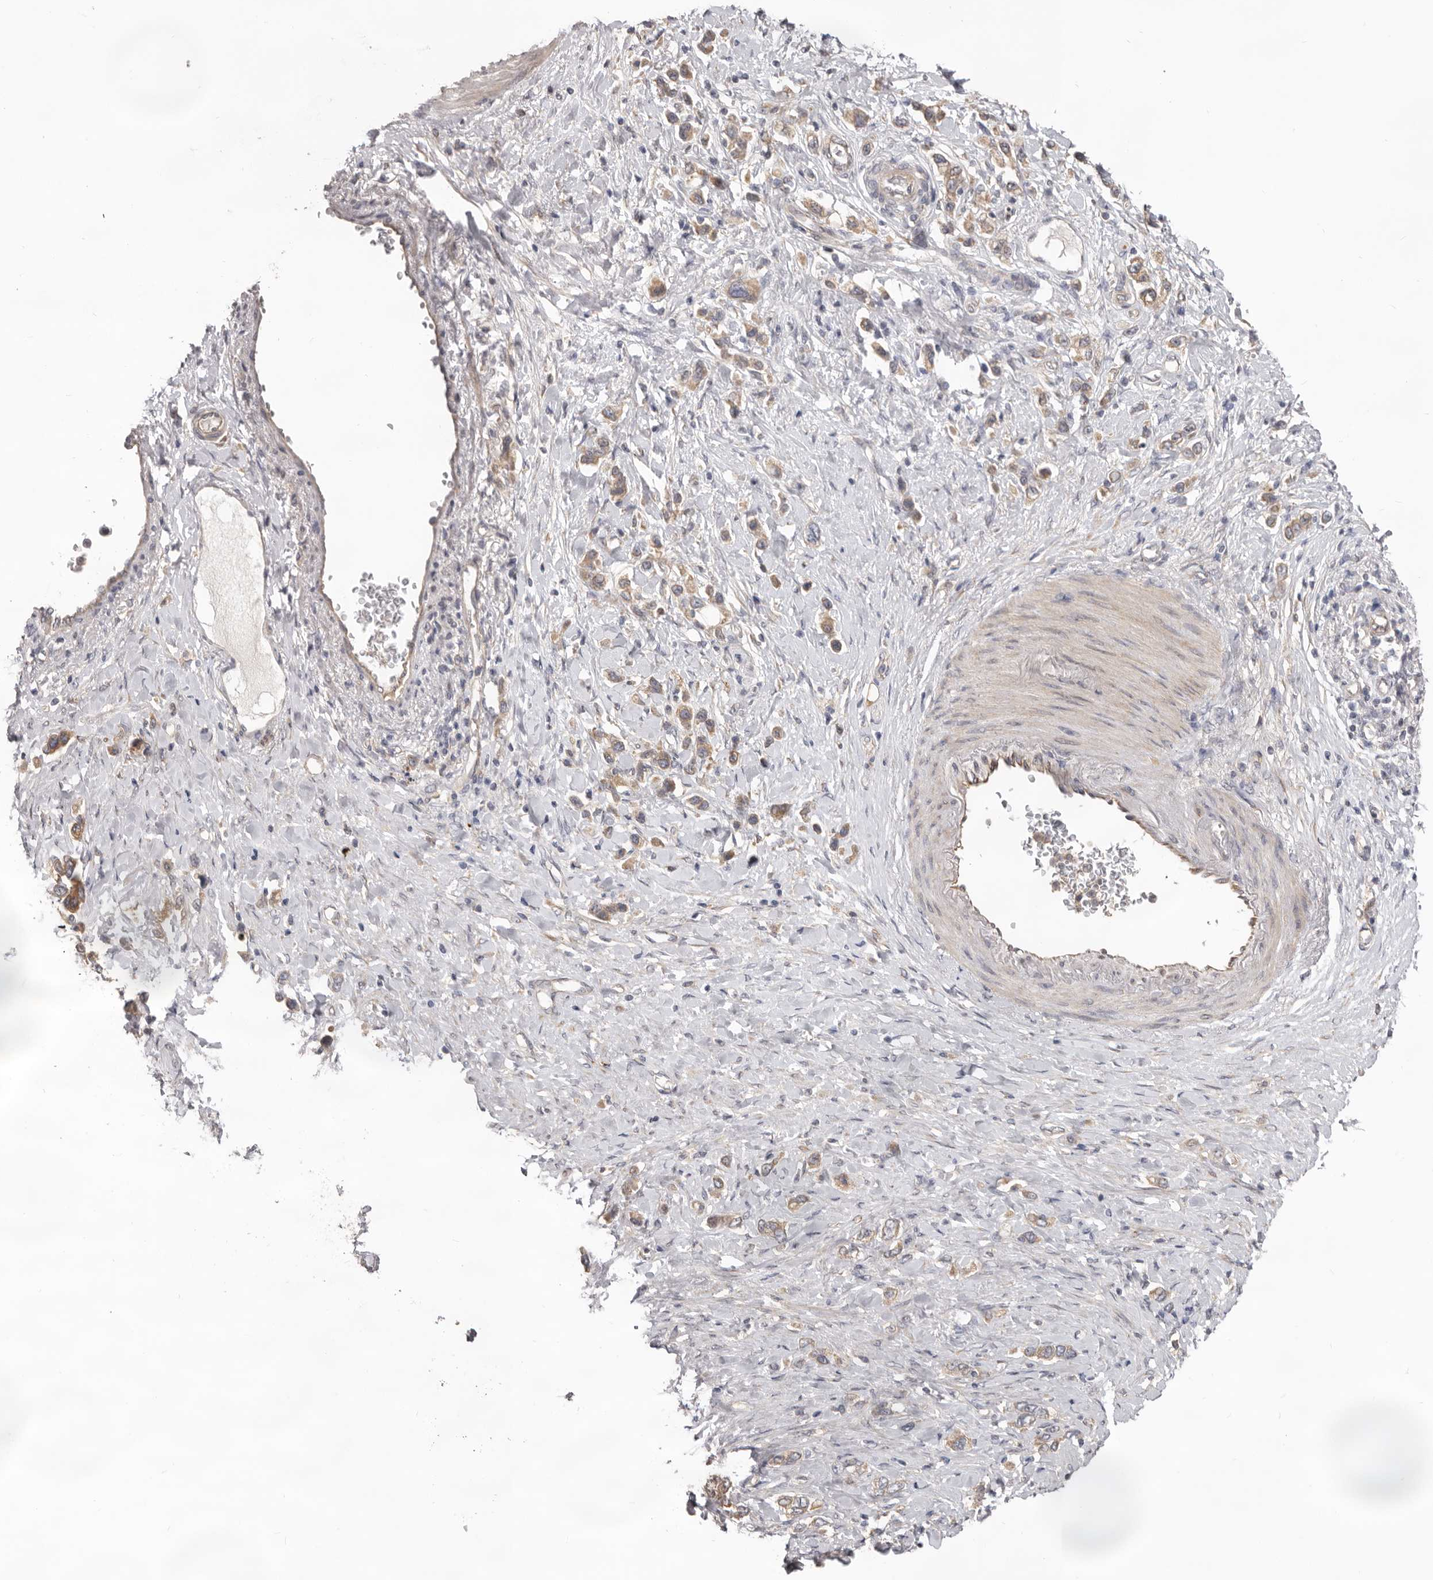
{"staining": {"intensity": "weak", "quantity": ">75%", "location": "cytoplasmic/membranous"}, "tissue": "stomach cancer", "cell_type": "Tumor cells", "image_type": "cancer", "snomed": [{"axis": "morphology", "description": "Adenocarcinoma, NOS"}, {"axis": "topography", "description": "Stomach"}], "caption": "Weak cytoplasmic/membranous expression for a protein is seen in approximately >75% of tumor cells of stomach cancer (adenocarcinoma) using immunohistochemistry.", "gene": "HINT3", "patient": {"sex": "female", "age": 65}}